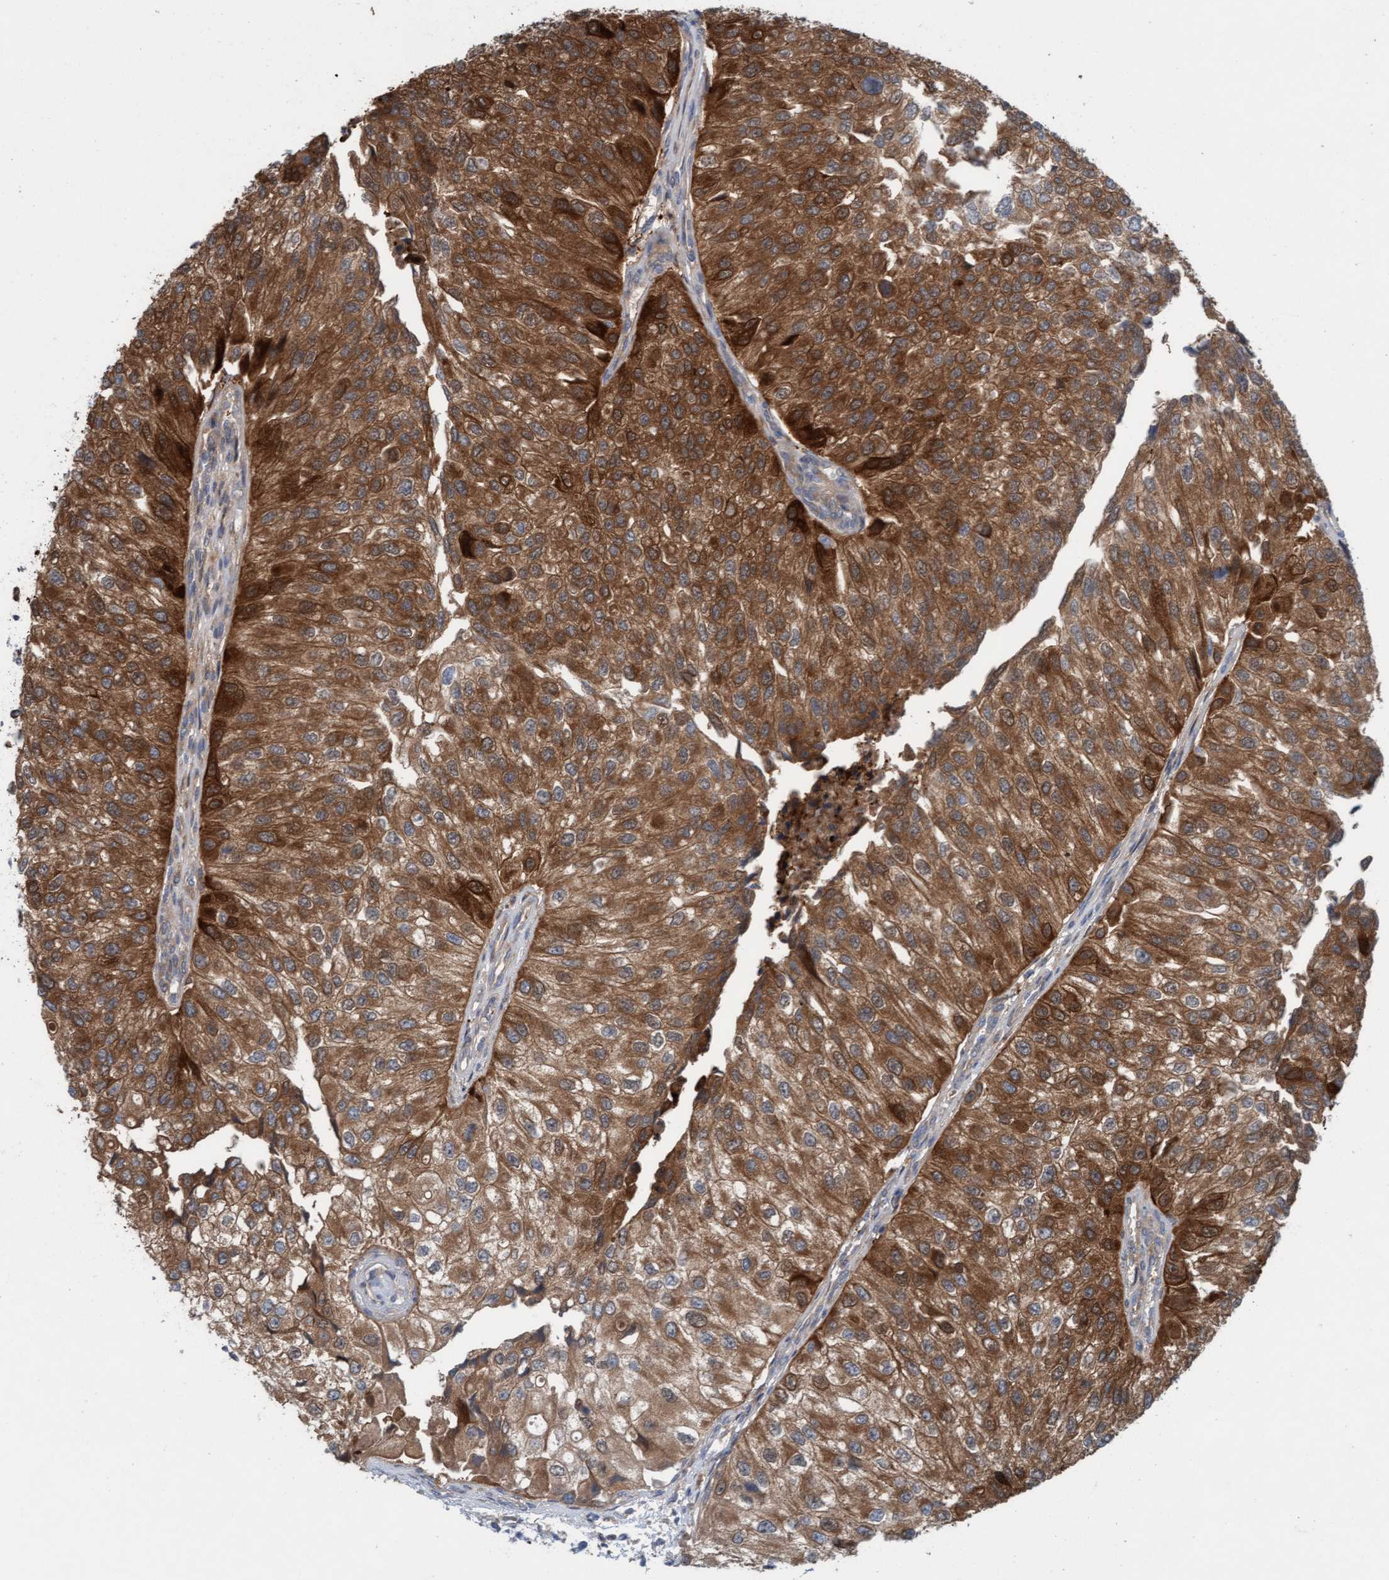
{"staining": {"intensity": "moderate", "quantity": ">75%", "location": "cytoplasmic/membranous"}, "tissue": "urothelial cancer", "cell_type": "Tumor cells", "image_type": "cancer", "snomed": [{"axis": "morphology", "description": "Urothelial carcinoma, High grade"}, {"axis": "topography", "description": "Kidney"}, {"axis": "topography", "description": "Urinary bladder"}], "caption": "The micrograph demonstrates immunohistochemical staining of urothelial cancer. There is moderate cytoplasmic/membranous staining is present in about >75% of tumor cells. (Brightfield microscopy of DAB IHC at high magnification).", "gene": "KLHL25", "patient": {"sex": "male", "age": 77}}